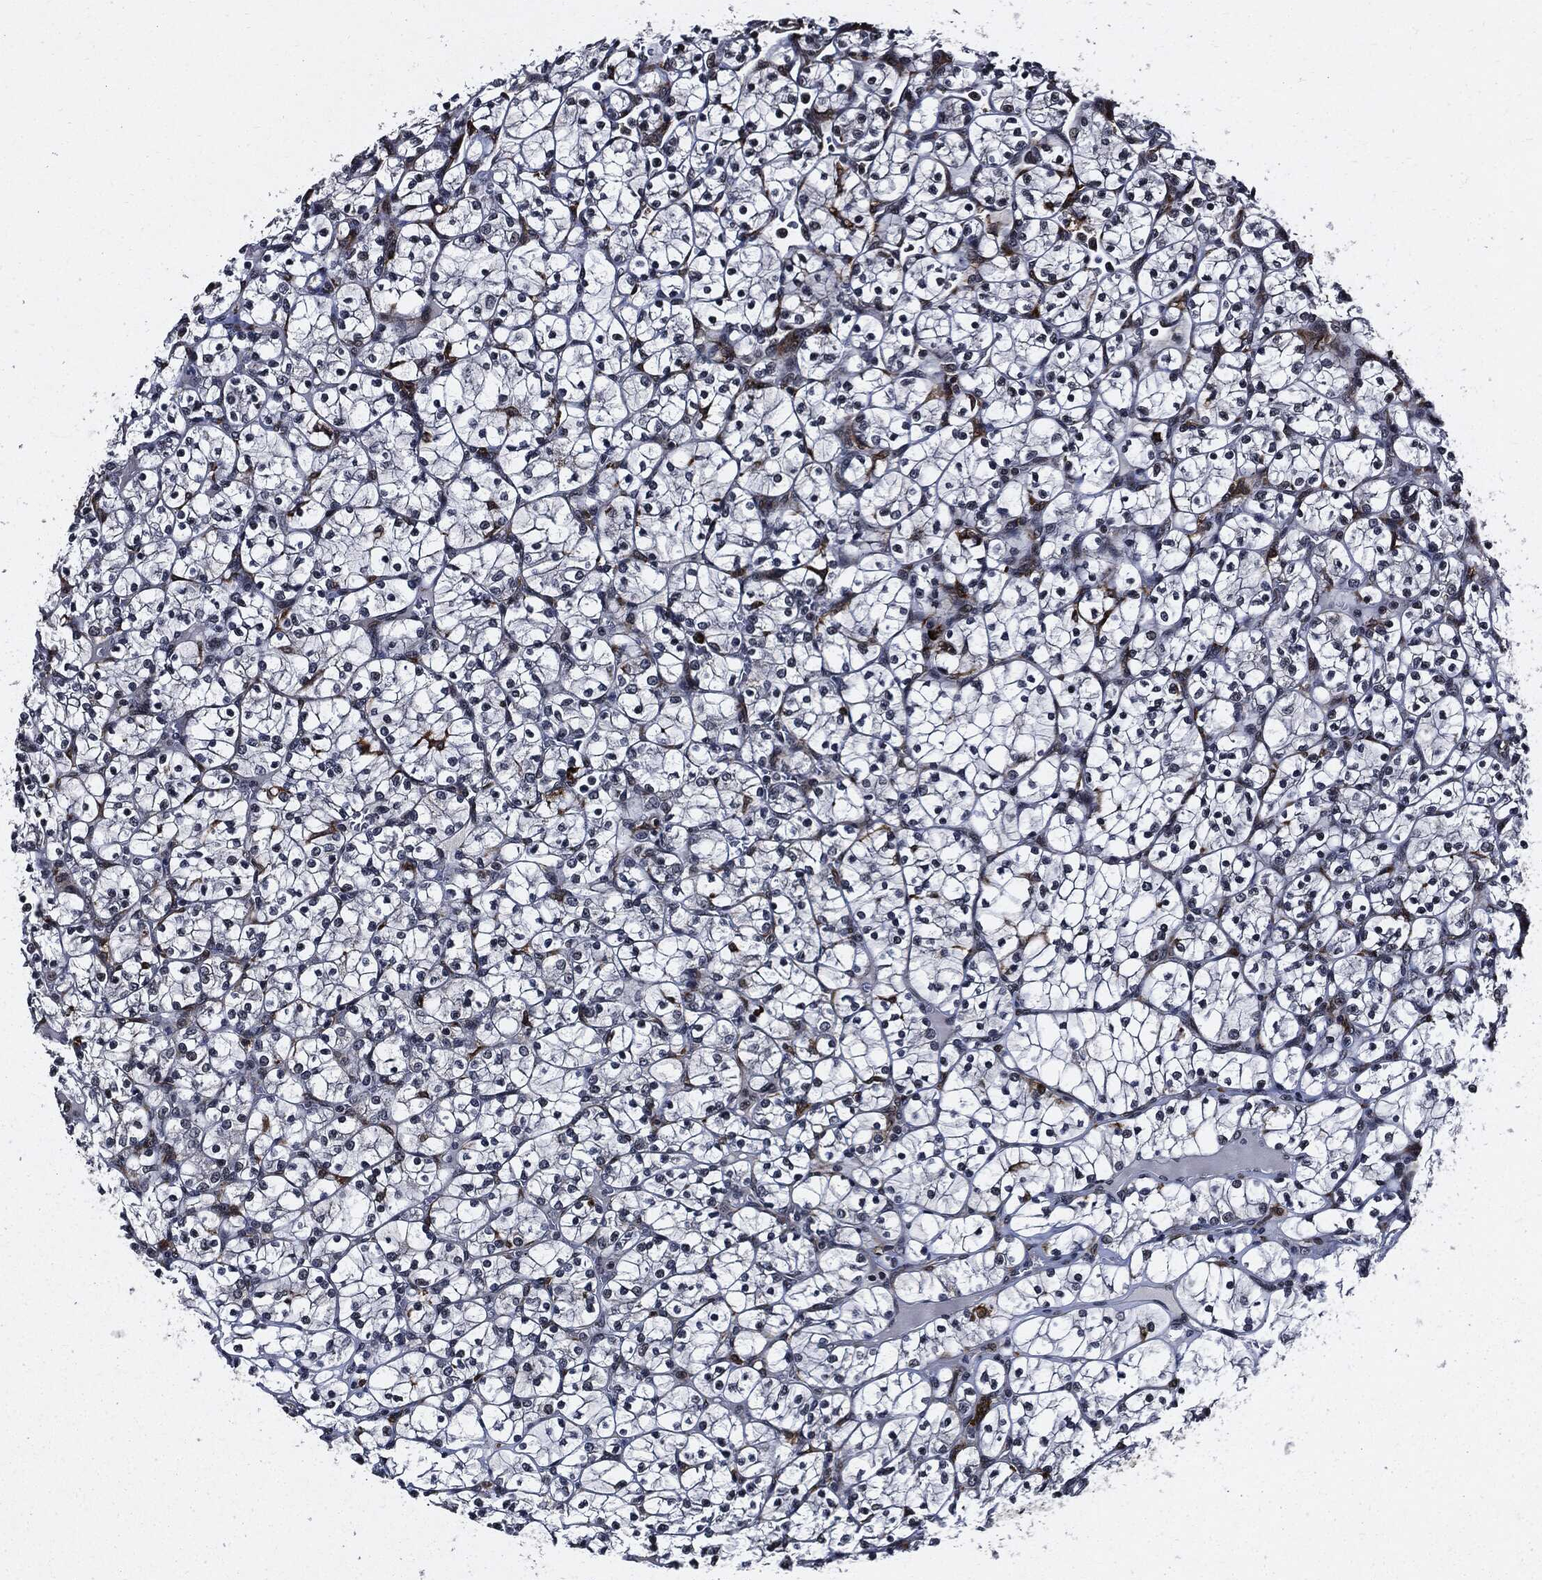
{"staining": {"intensity": "negative", "quantity": "none", "location": "none"}, "tissue": "renal cancer", "cell_type": "Tumor cells", "image_type": "cancer", "snomed": [{"axis": "morphology", "description": "Adenocarcinoma, NOS"}, {"axis": "topography", "description": "Kidney"}], "caption": "This is a micrograph of immunohistochemistry (IHC) staining of renal cancer (adenocarcinoma), which shows no staining in tumor cells.", "gene": "SUGT1", "patient": {"sex": "female", "age": 89}}